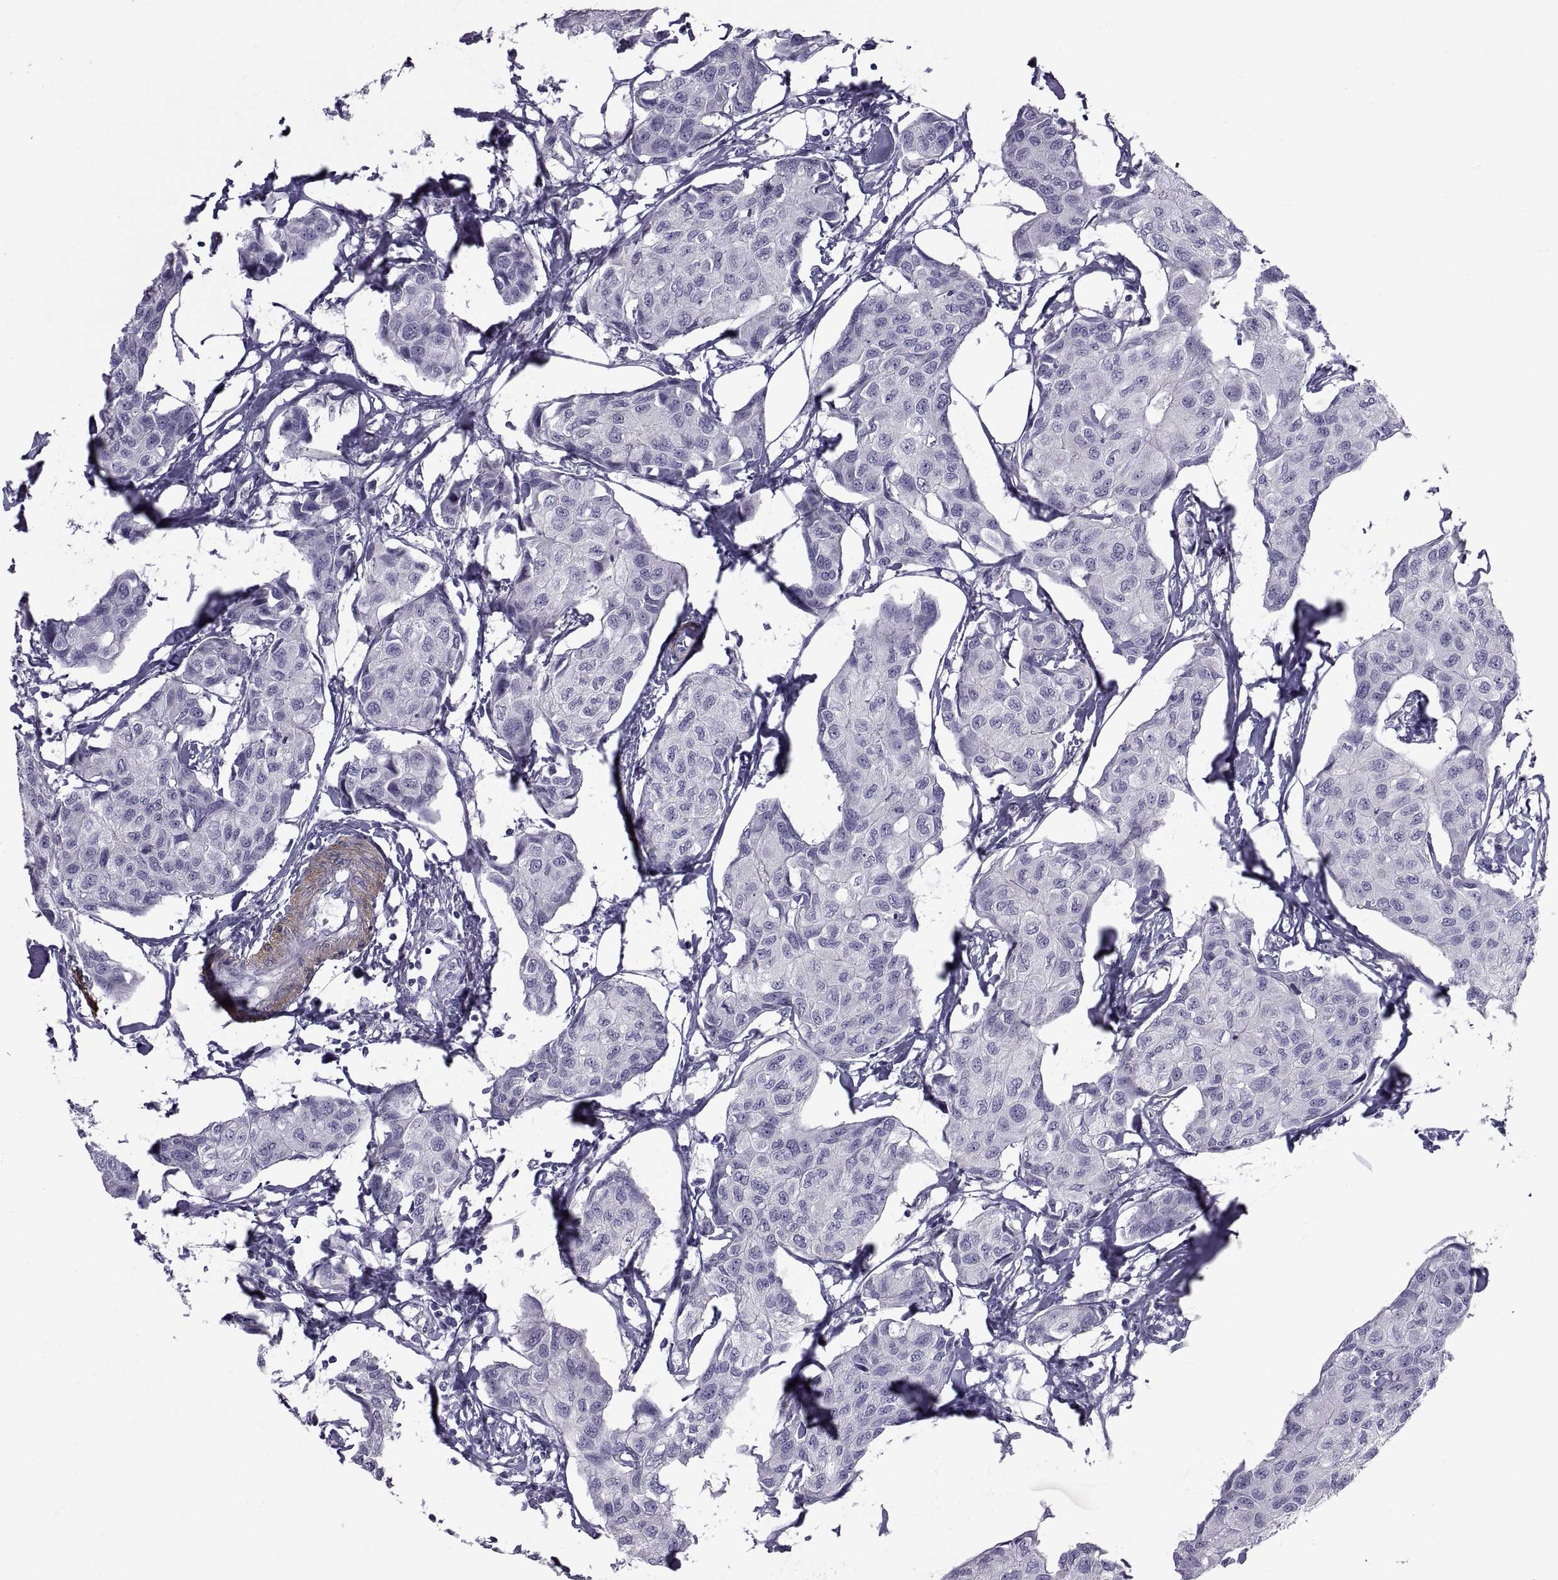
{"staining": {"intensity": "negative", "quantity": "none", "location": "none"}, "tissue": "breast cancer", "cell_type": "Tumor cells", "image_type": "cancer", "snomed": [{"axis": "morphology", "description": "Duct carcinoma"}, {"axis": "topography", "description": "Breast"}], "caption": "DAB (3,3'-diaminobenzidine) immunohistochemical staining of breast invasive ductal carcinoma demonstrates no significant expression in tumor cells.", "gene": "MAGEB1", "patient": {"sex": "female", "age": 80}}